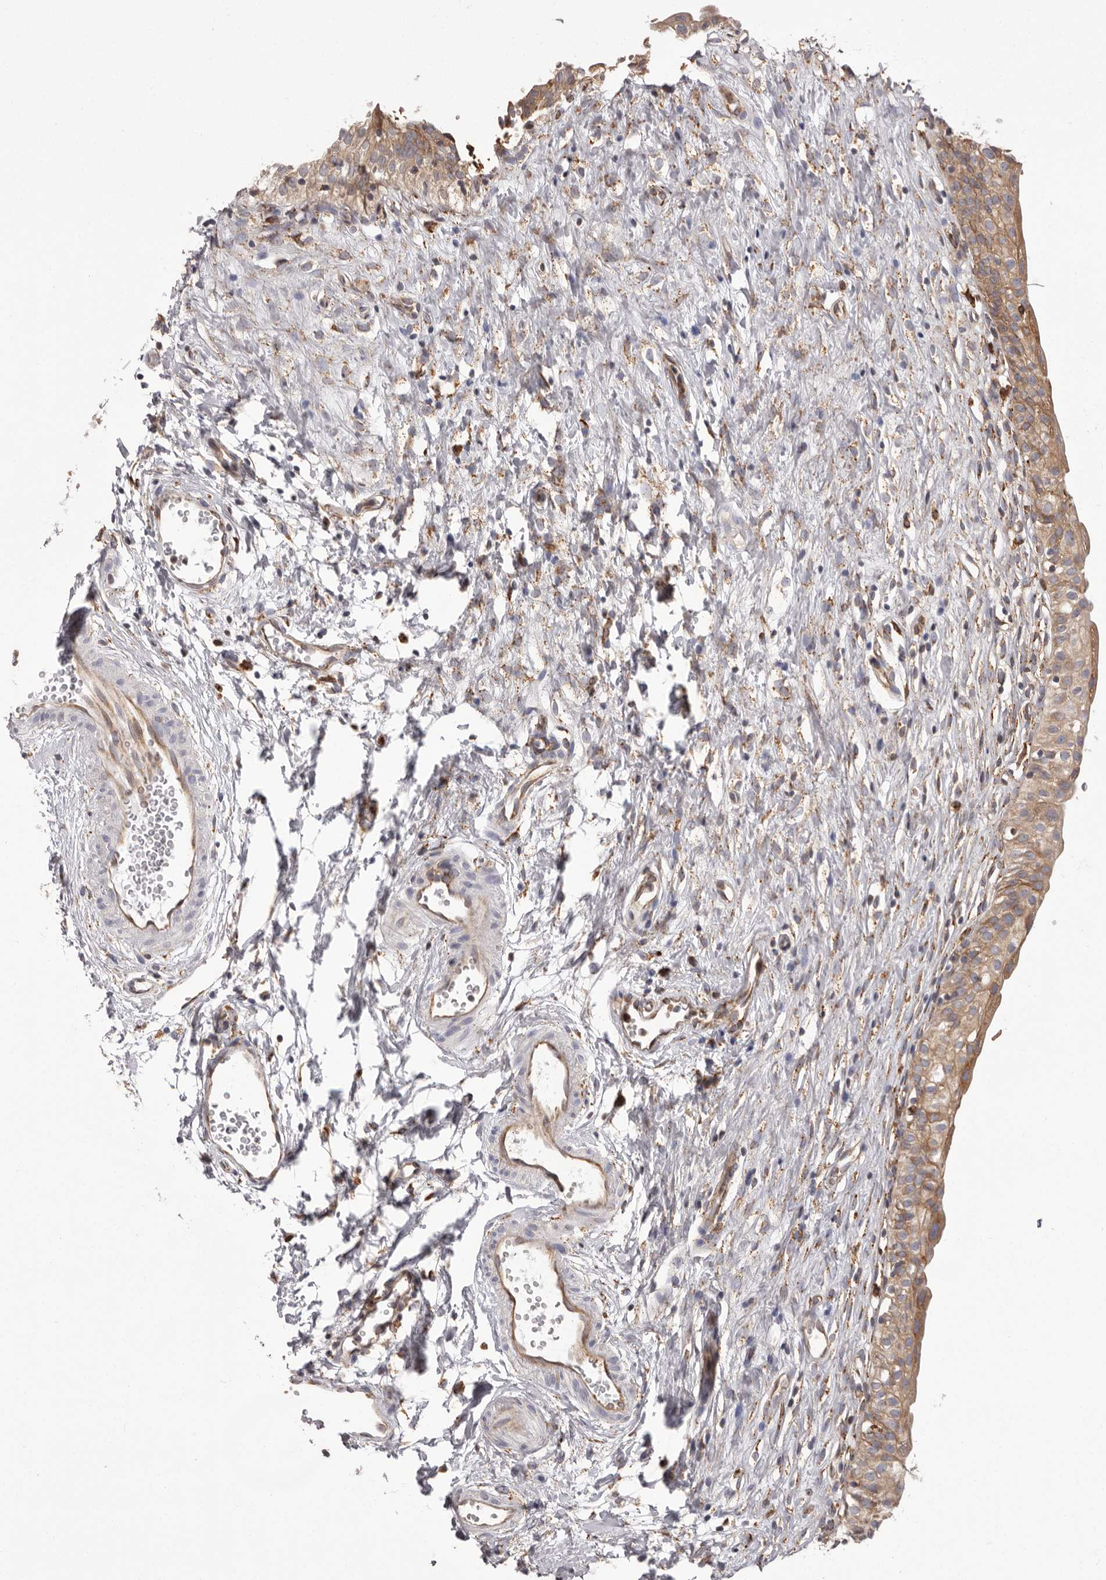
{"staining": {"intensity": "moderate", "quantity": ">75%", "location": "cytoplasmic/membranous"}, "tissue": "urinary bladder", "cell_type": "Urothelial cells", "image_type": "normal", "snomed": [{"axis": "morphology", "description": "Normal tissue, NOS"}, {"axis": "topography", "description": "Urinary bladder"}], "caption": "IHC image of normal urinary bladder: human urinary bladder stained using IHC exhibits medium levels of moderate protein expression localized specifically in the cytoplasmic/membranous of urothelial cells, appearing as a cytoplasmic/membranous brown color.", "gene": "QRSL1", "patient": {"sex": "male", "age": 51}}